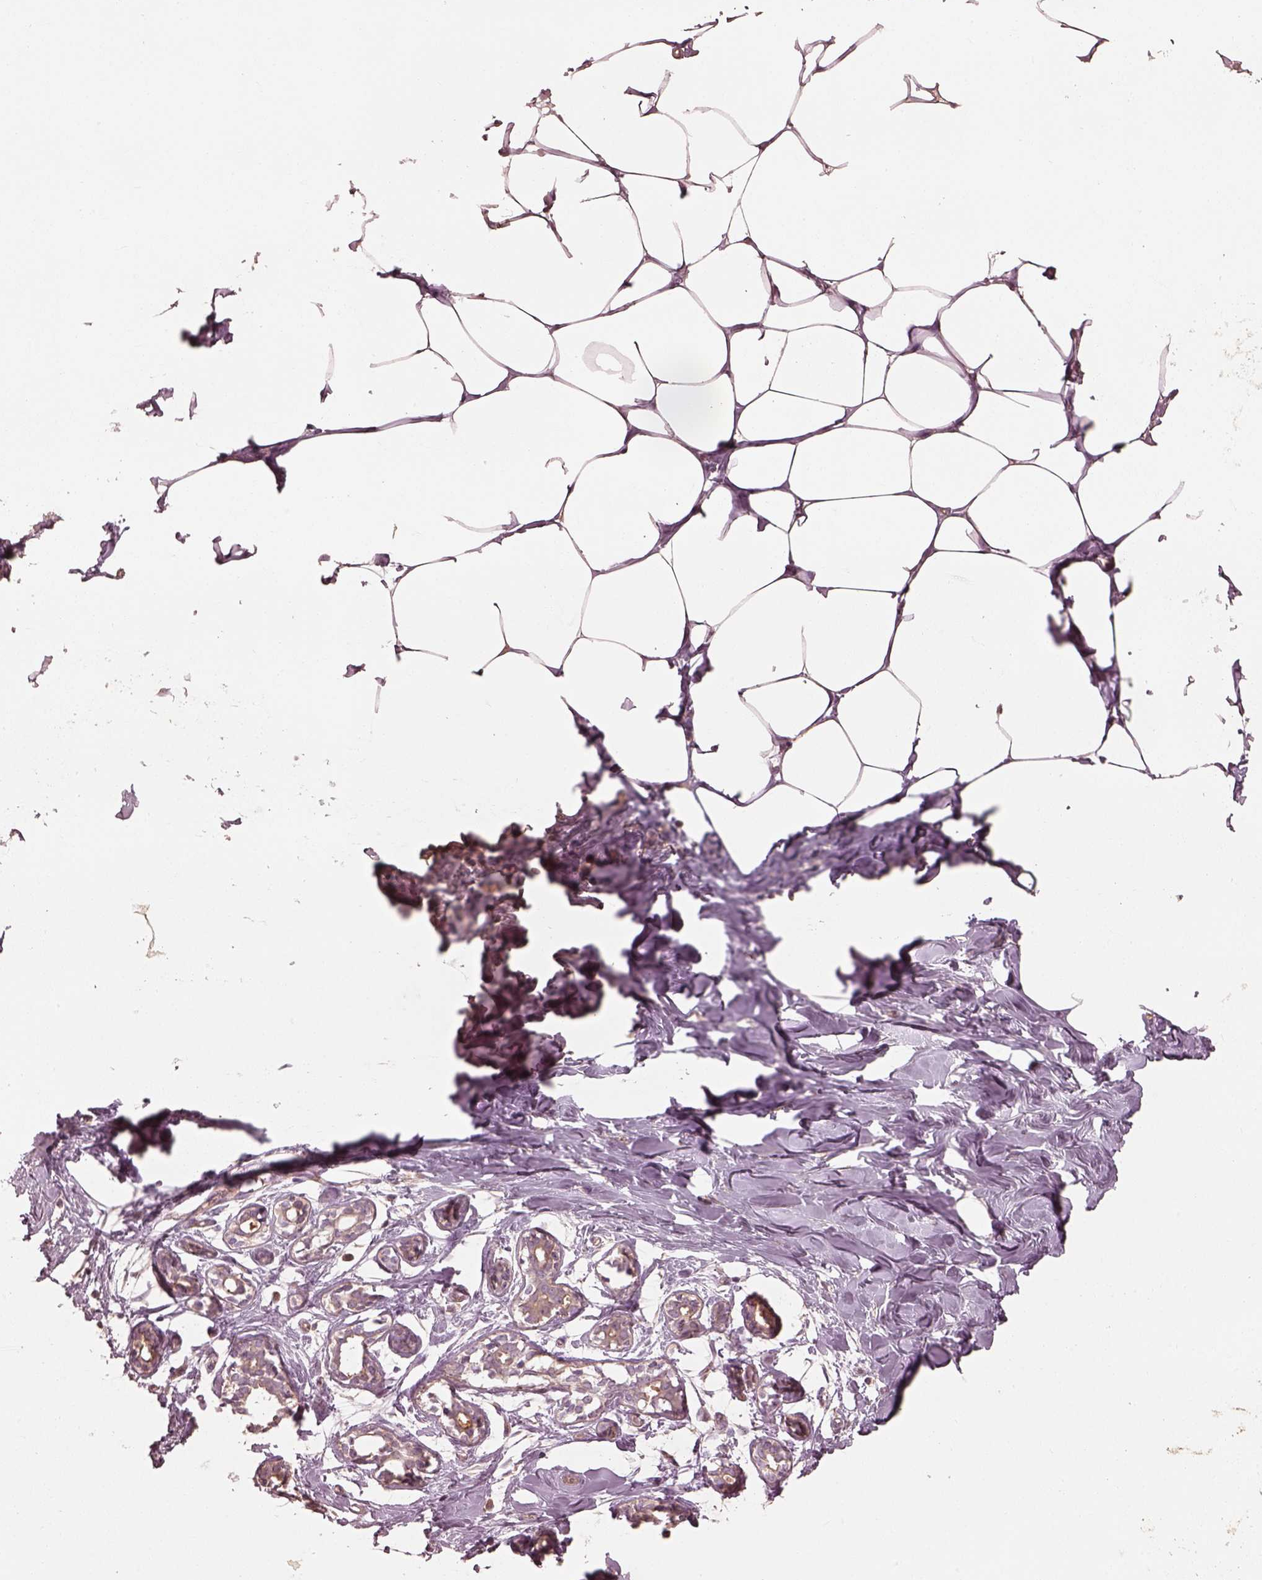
{"staining": {"intensity": "negative", "quantity": "none", "location": "none"}, "tissue": "breast", "cell_type": "Adipocytes", "image_type": "normal", "snomed": [{"axis": "morphology", "description": "Normal tissue, NOS"}, {"axis": "topography", "description": "Breast"}], "caption": "IHC of unremarkable human breast reveals no positivity in adipocytes. (DAB immunohistochemistry visualized using brightfield microscopy, high magnification).", "gene": "OTOGL", "patient": {"sex": "female", "age": 27}}